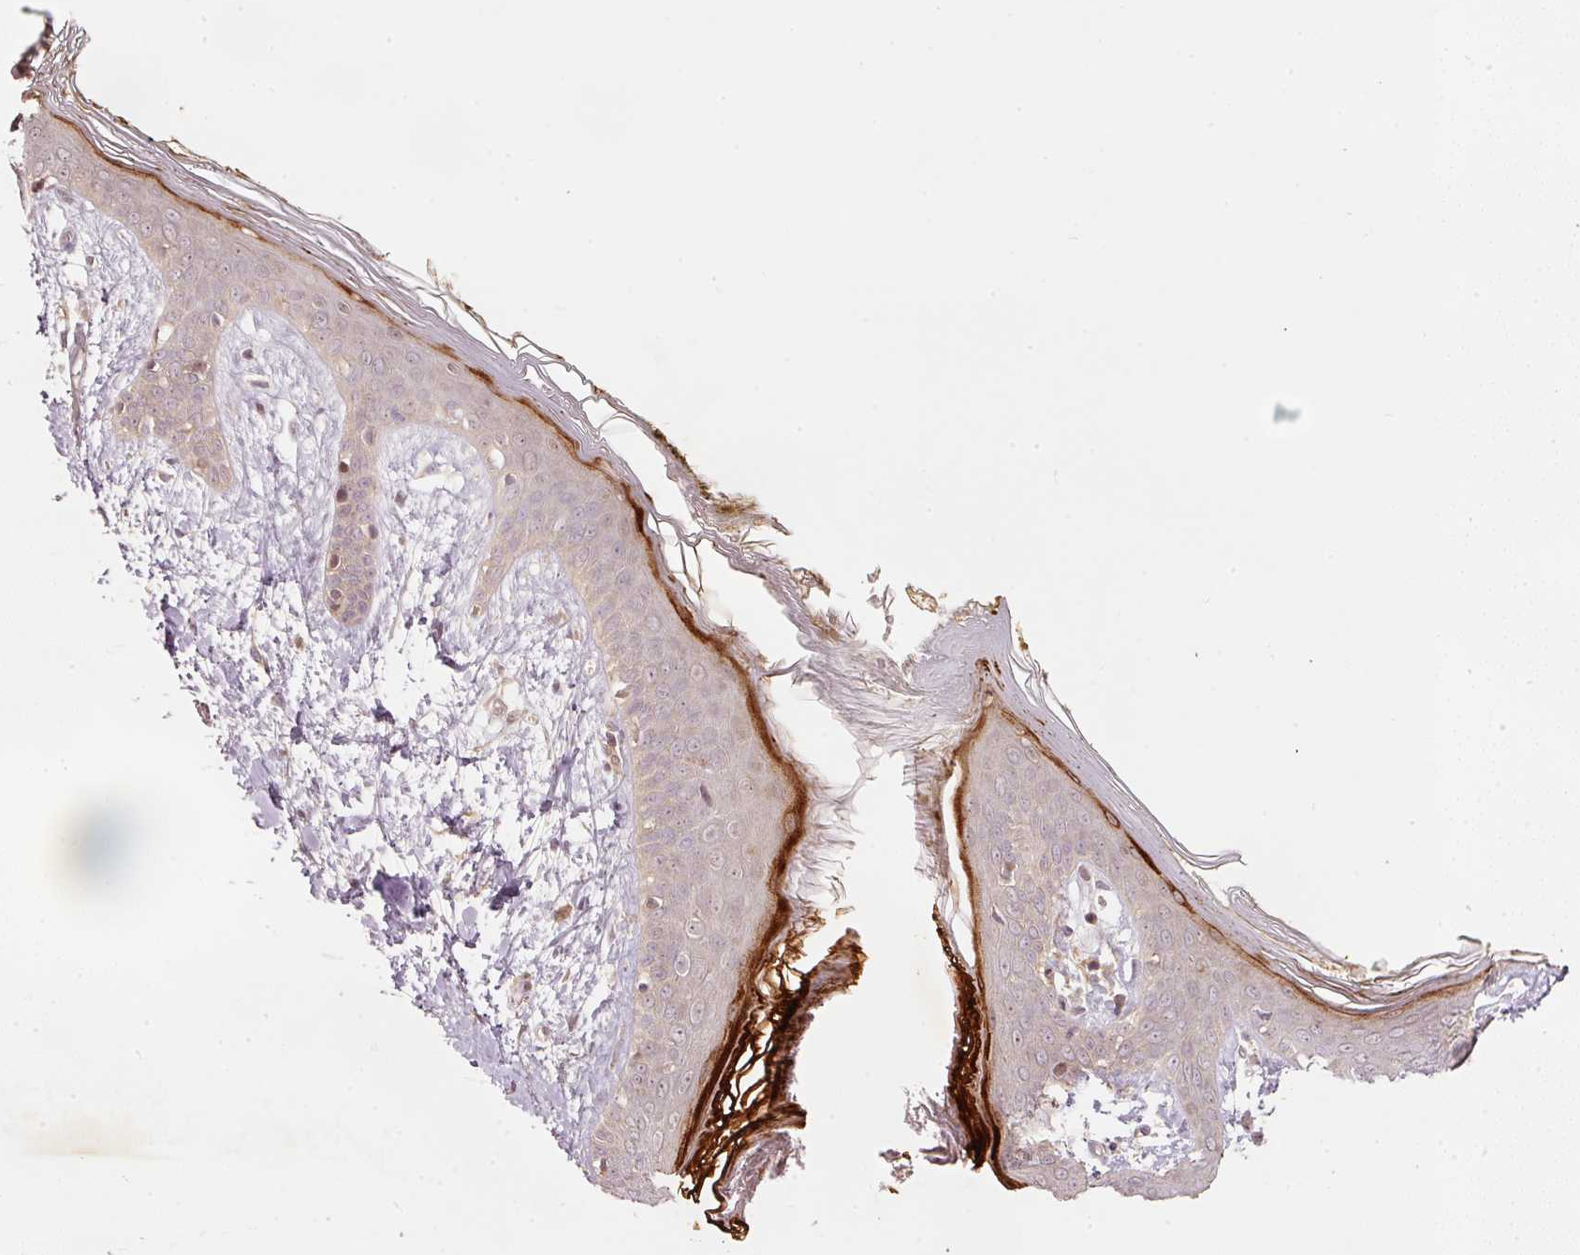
{"staining": {"intensity": "weak", "quantity": "25%-75%", "location": "nuclear"}, "tissue": "skin", "cell_type": "Fibroblasts", "image_type": "normal", "snomed": [{"axis": "morphology", "description": "Normal tissue, NOS"}, {"axis": "topography", "description": "Skin"}], "caption": "Brown immunohistochemical staining in benign skin demonstrates weak nuclear expression in about 25%-75% of fibroblasts. The protein of interest is stained brown, and the nuclei are stained in blue (DAB IHC with brightfield microscopy, high magnification).", "gene": "PCDHB1", "patient": {"sex": "female", "age": 34}}